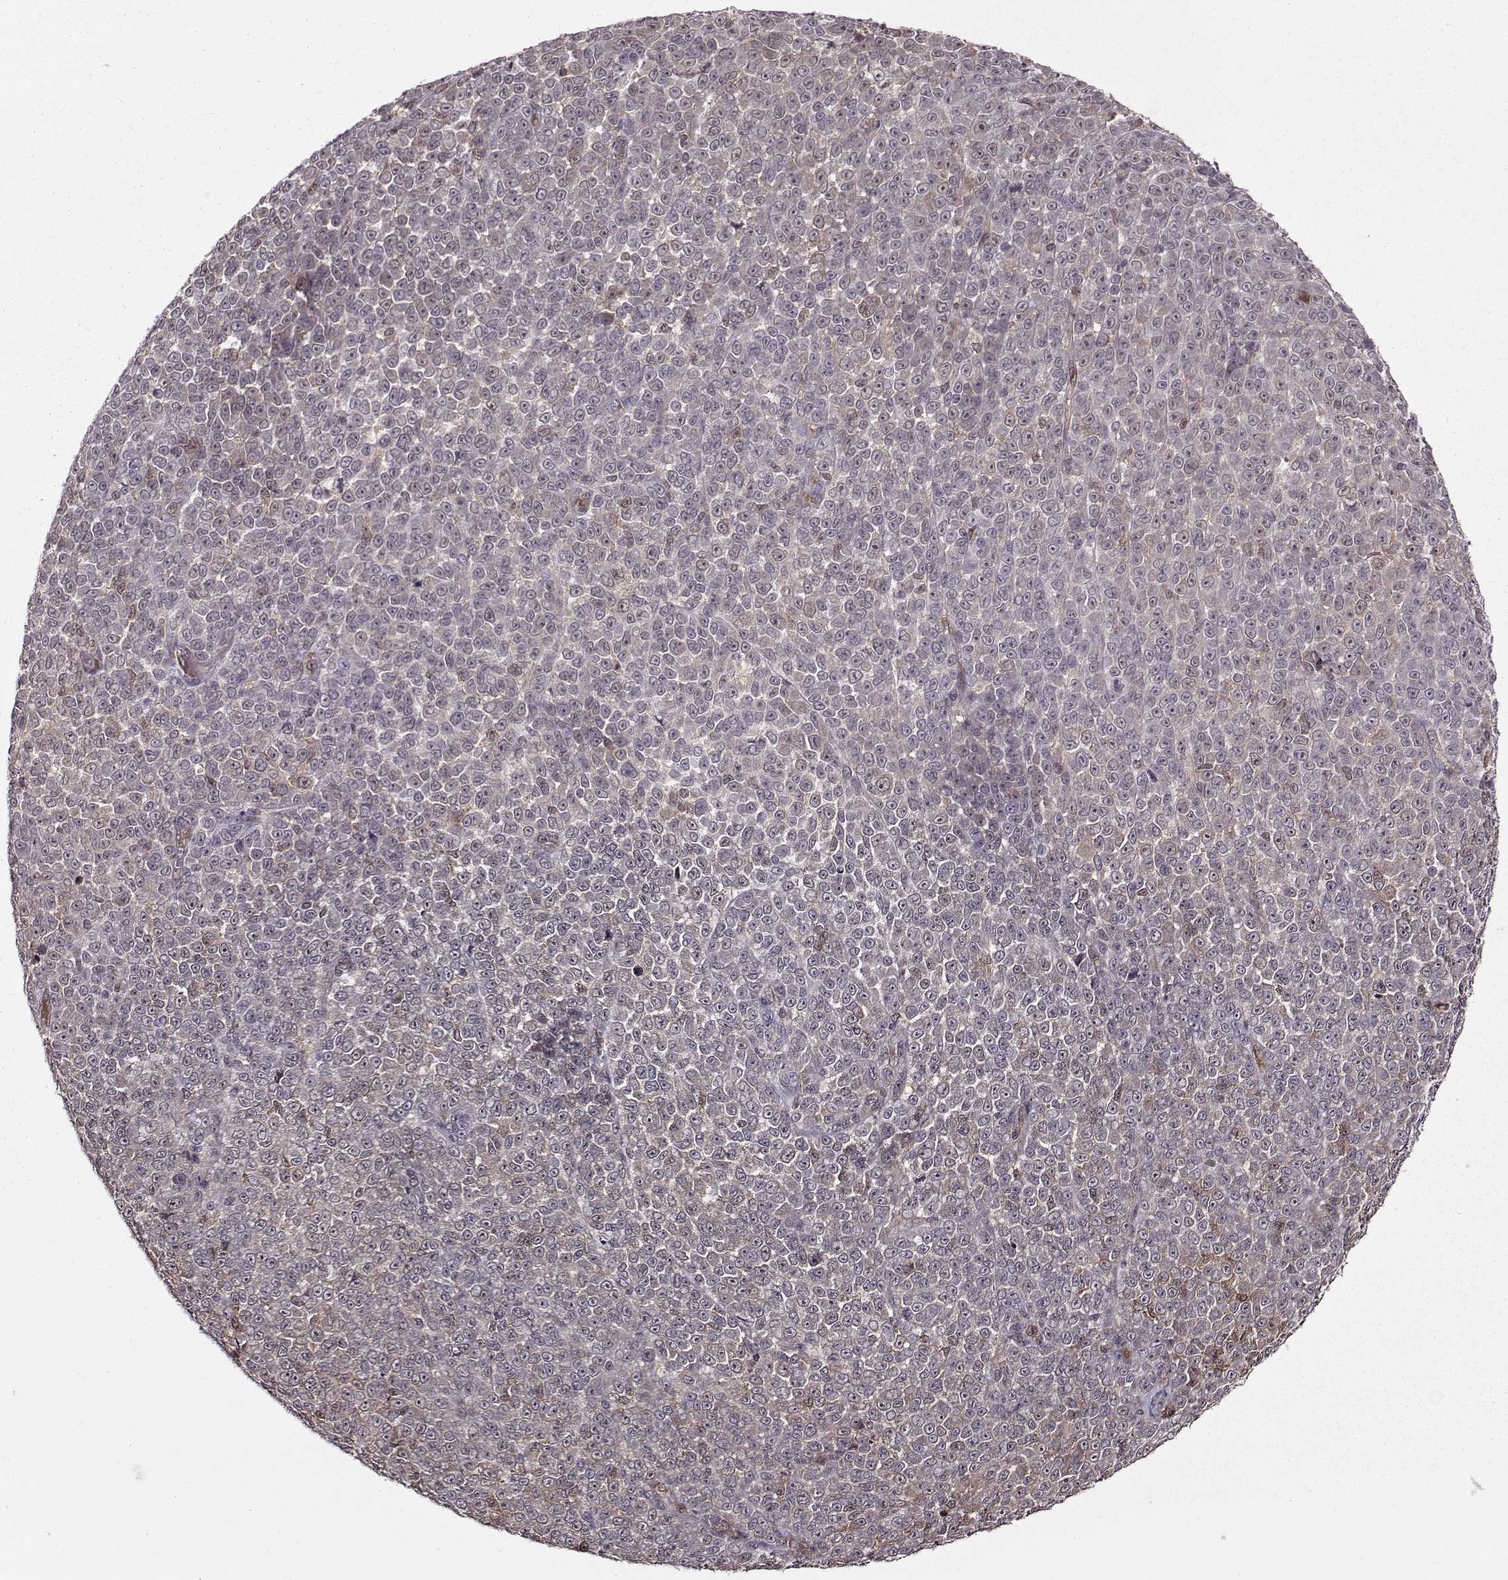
{"staining": {"intensity": "negative", "quantity": "none", "location": "none"}, "tissue": "melanoma", "cell_type": "Tumor cells", "image_type": "cancer", "snomed": [{"axis": "morphology", "description": "Malignant melanoma, NOS"}, {"axis": "topography", "description": "Skin"}], "caption": "DAB (3,3'-diaminobenzidine) immunohistochemical staining of malignant melanoma shows no significant staining in tumor cells. (Stains: DAB IHC with hematoxylin counter stain, Microscopy: brightfield microscopy at high magnification).", "gene": "PPP2R2A", "patient": {"sex": "female", "age": 95}}